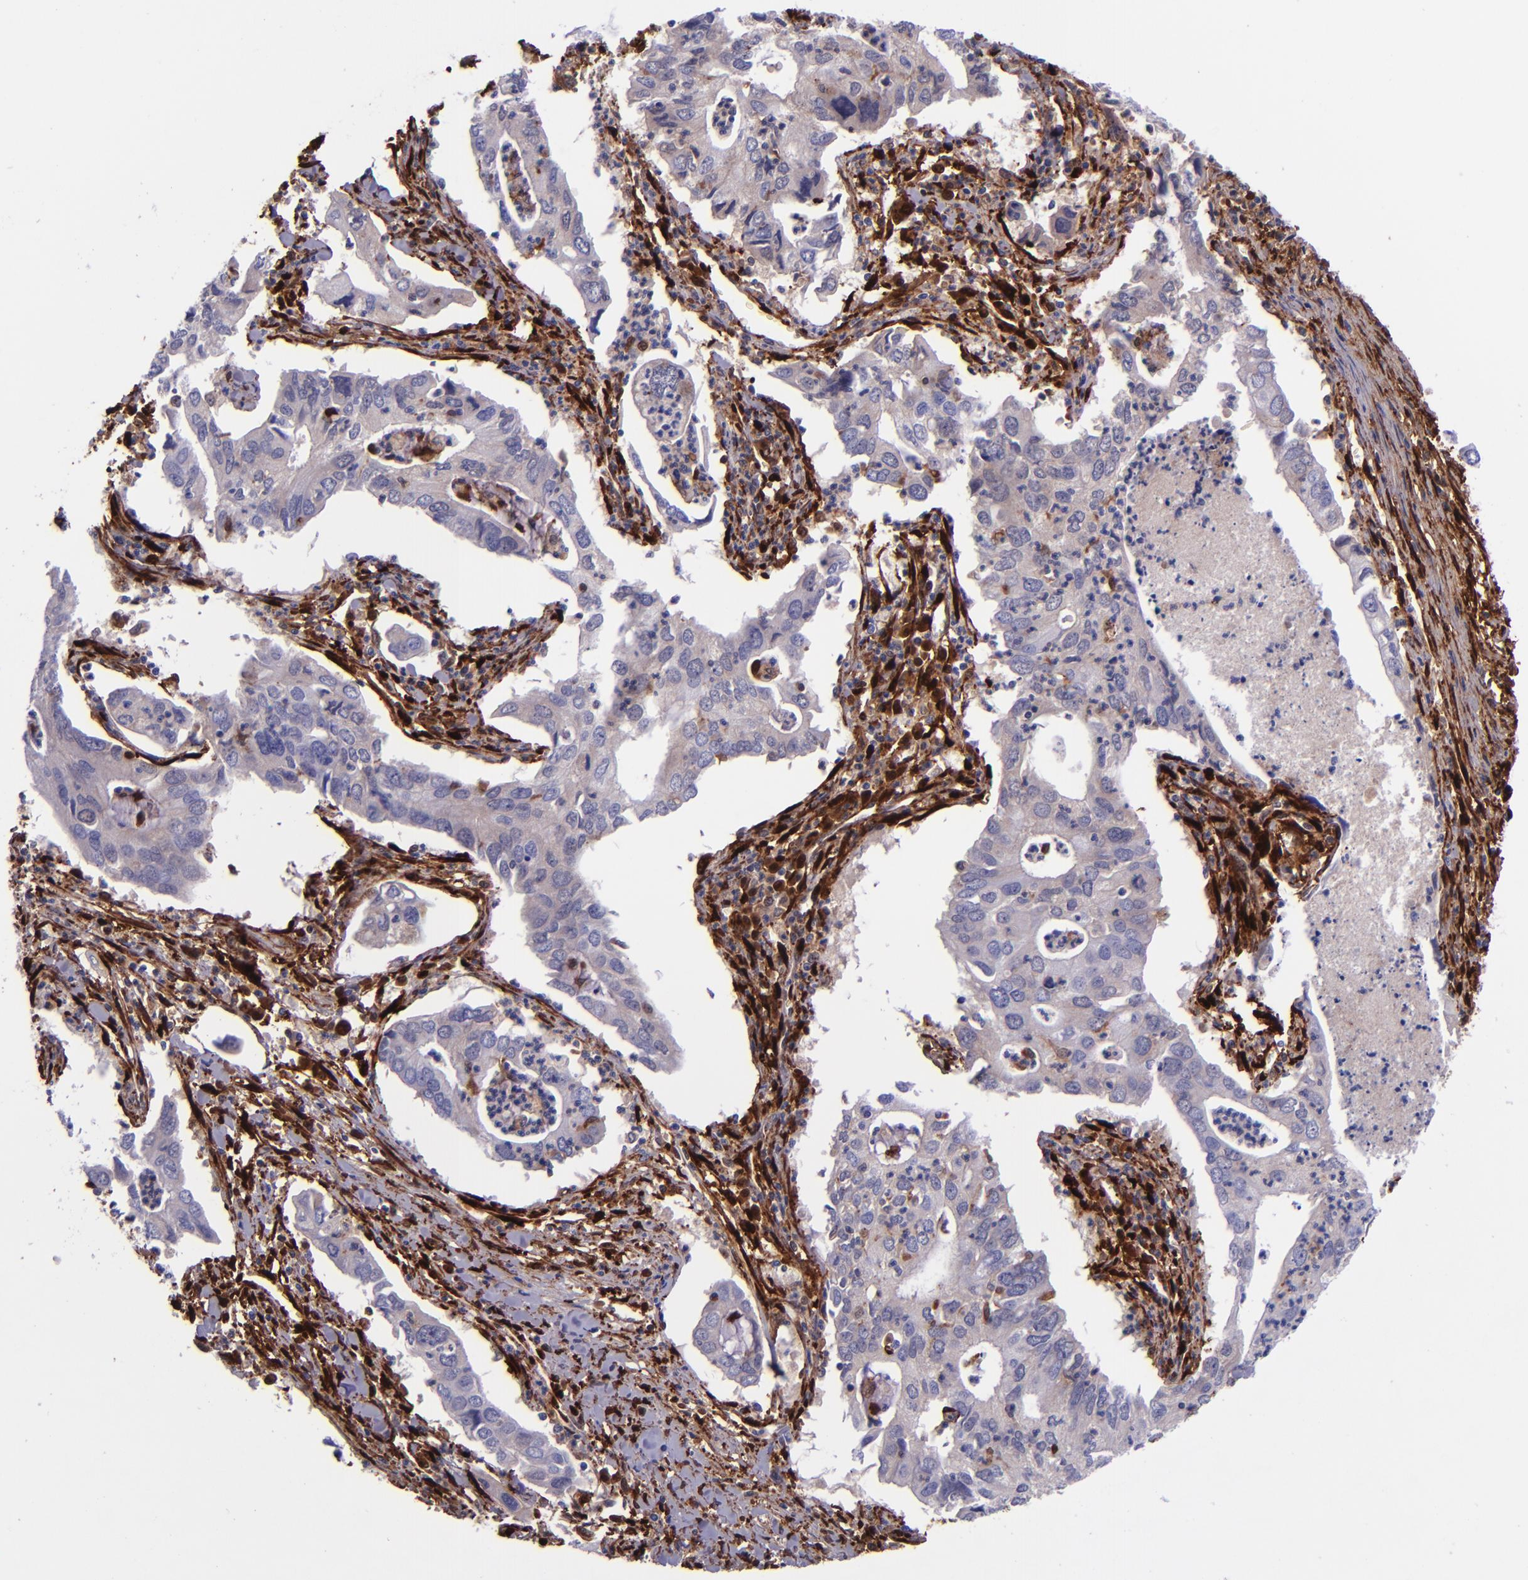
{"staining": {"intensity": "negative", "quantity": "none", "location": "none"}, "tissue": "lung cancer", "cell_type": "Tumor cells", "image_type": "cancer", "snomed": [{"axis": "morphology", "description": "Adenocarcinoma, NOS"}, {"axis": "topography", "description": "Lung"}], "caption": "IHC photomicrograph of neoplastic tissue: adenocarcinoma (lung) stained with DAB displays no significant protein expression in tumor cells. The staining was performed using DAB (3,3'-diaminobenzidine) to visualize the protein expression in brown, while the nuclei were stained in blue with hematoxylin (Magnification: 20x).", "gene": "LGALS1", "patient": {"sex": "male", "age": 48}}